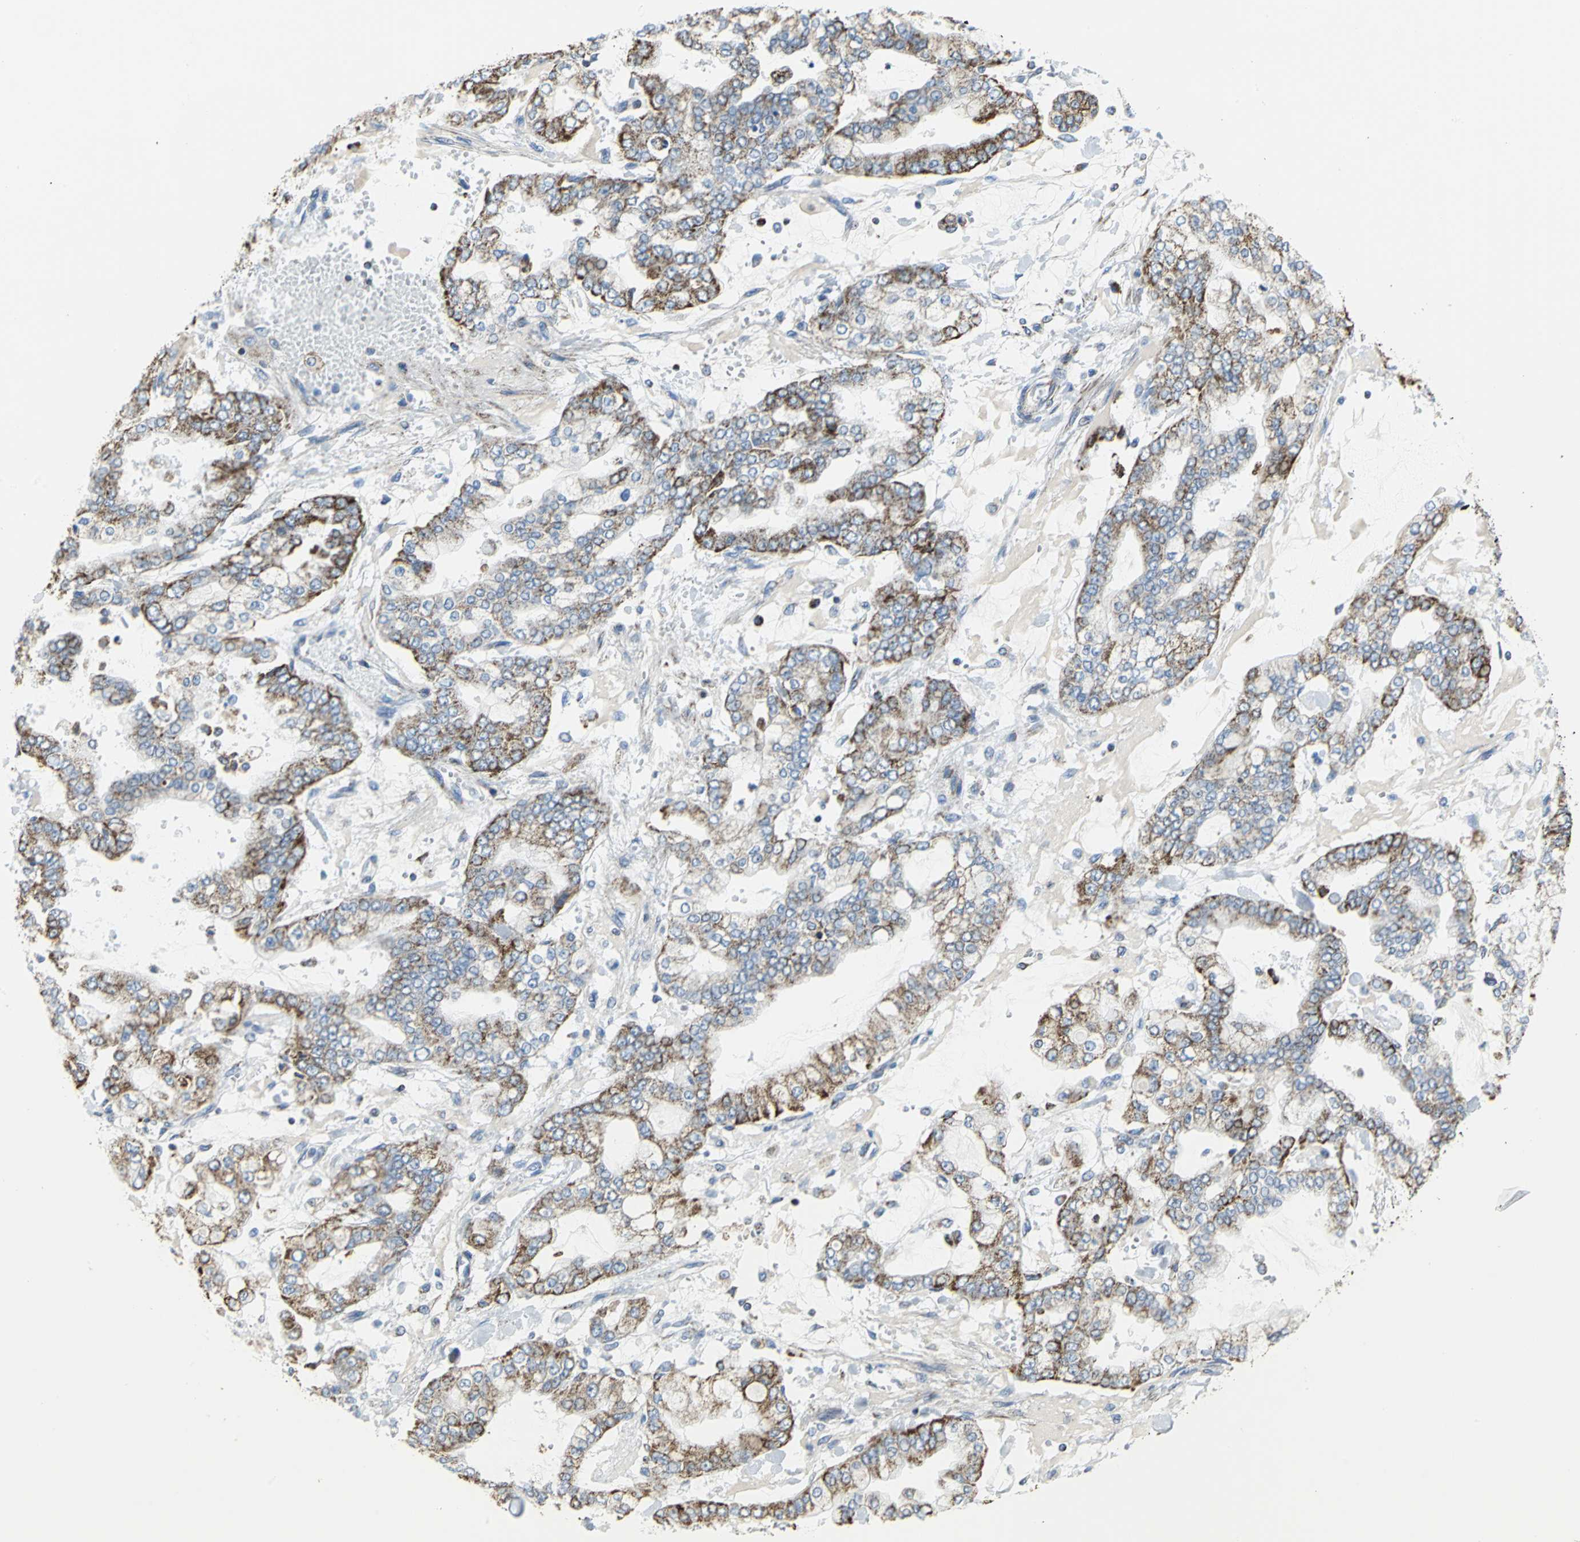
{"staining": {"intensity": "moderate", "quantity": "25%-75%", "location": "cytoplasmic/membranous"}, "tissue": "stomach cancer", "cell_type": "Tumor cells", "image_type": "cancer", "snomed": [{"axis": "morphology", "description": "Normal tissue, NOS"}, {"axis": "morphology", "description": "Adenocarcinoma, NOS"}, {"axis": "topography", "description": "Stomach, upper"}, {"axis": "topography", "description": "Stomach"}], "caption": "Adenocarcinoma (stomach) stained for a protein (brown) displays moderate cytoplasmic/membranous positive staining in about 25%-75% of tumor cells.", "gene": "NTRK1", "patient": {"sex": "male", "age": 76}}